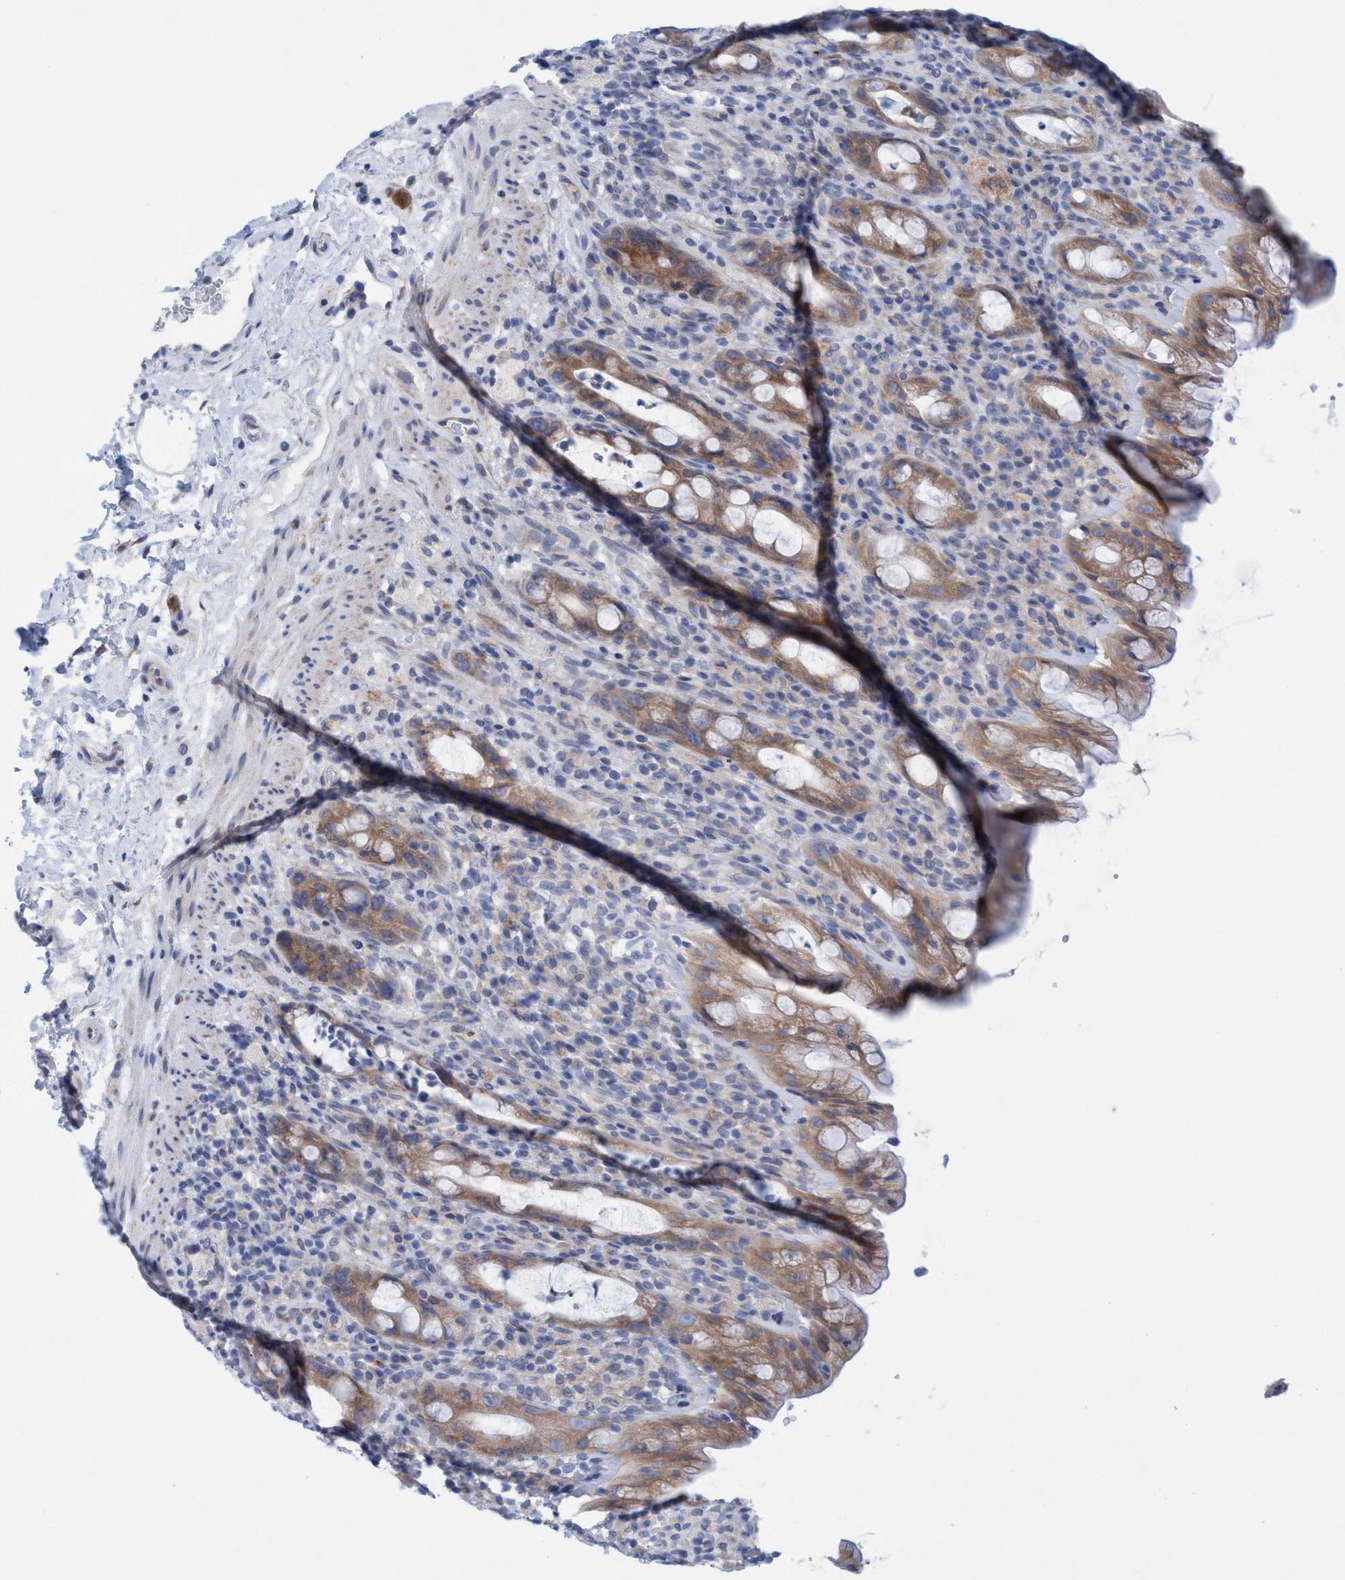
{"staining": {"intensity": "moderate", "quantity": ">75%", "location": "cytoplasmic/membranous"}, "tissue": "rectum", "cell_type": "Glandular cells", "image_type": "normal", "snomed": [{"axis": "morphology", "description": "Normal tissue, NOS"}, {"axis": "topography", "description": "Rectum"}], "caption": "Immunohistochemistry (IHC) of benign rectum displays medium levels of moderate cytoplasmic/membranous staining in approximately >75% of glandular cells.", "gene": "RSAD1", "patient": {"sex": "male", "age": 44}}